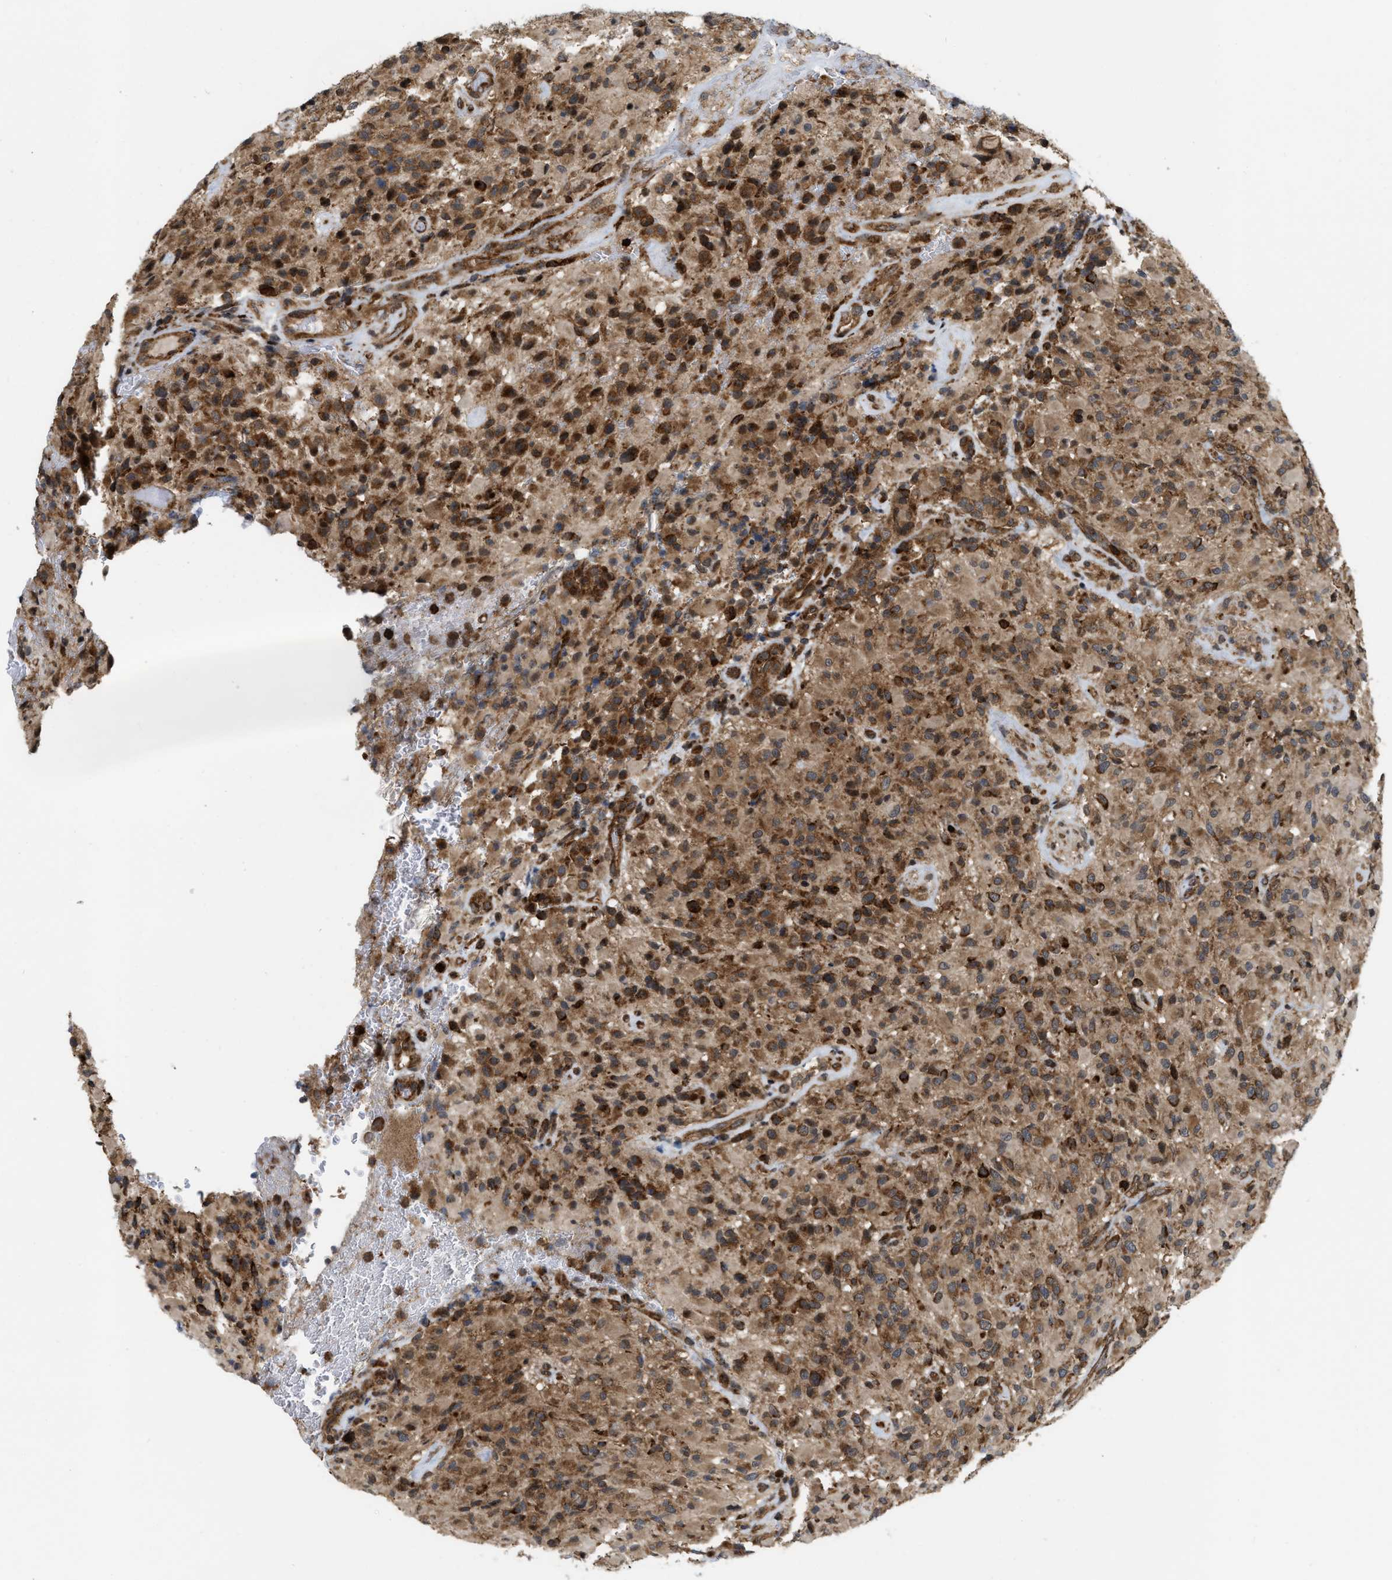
{"staining": {"intensity": "strong", "quantity": ">75%", "location": "cytoplasmic/membranous"}, "tissue": "glioma", "cell_type": "Tumor cells", "image_type": "cancer", "snomed": [{"axis": "morphology", "description": "Glioma, malignant, High grade"}, {"axis": "topography", "description": "Brain"}], "caption": "DAB (3,3'-diaminobenzidine) immunohistochemical staining of malignant glioma (high-grade) demonstrates strong cytoplasmic/membranous protein positivity in approximately >75% of tumor cells.", "gene": "IQCE", "patient": {"sex": "male", "age": 71}}